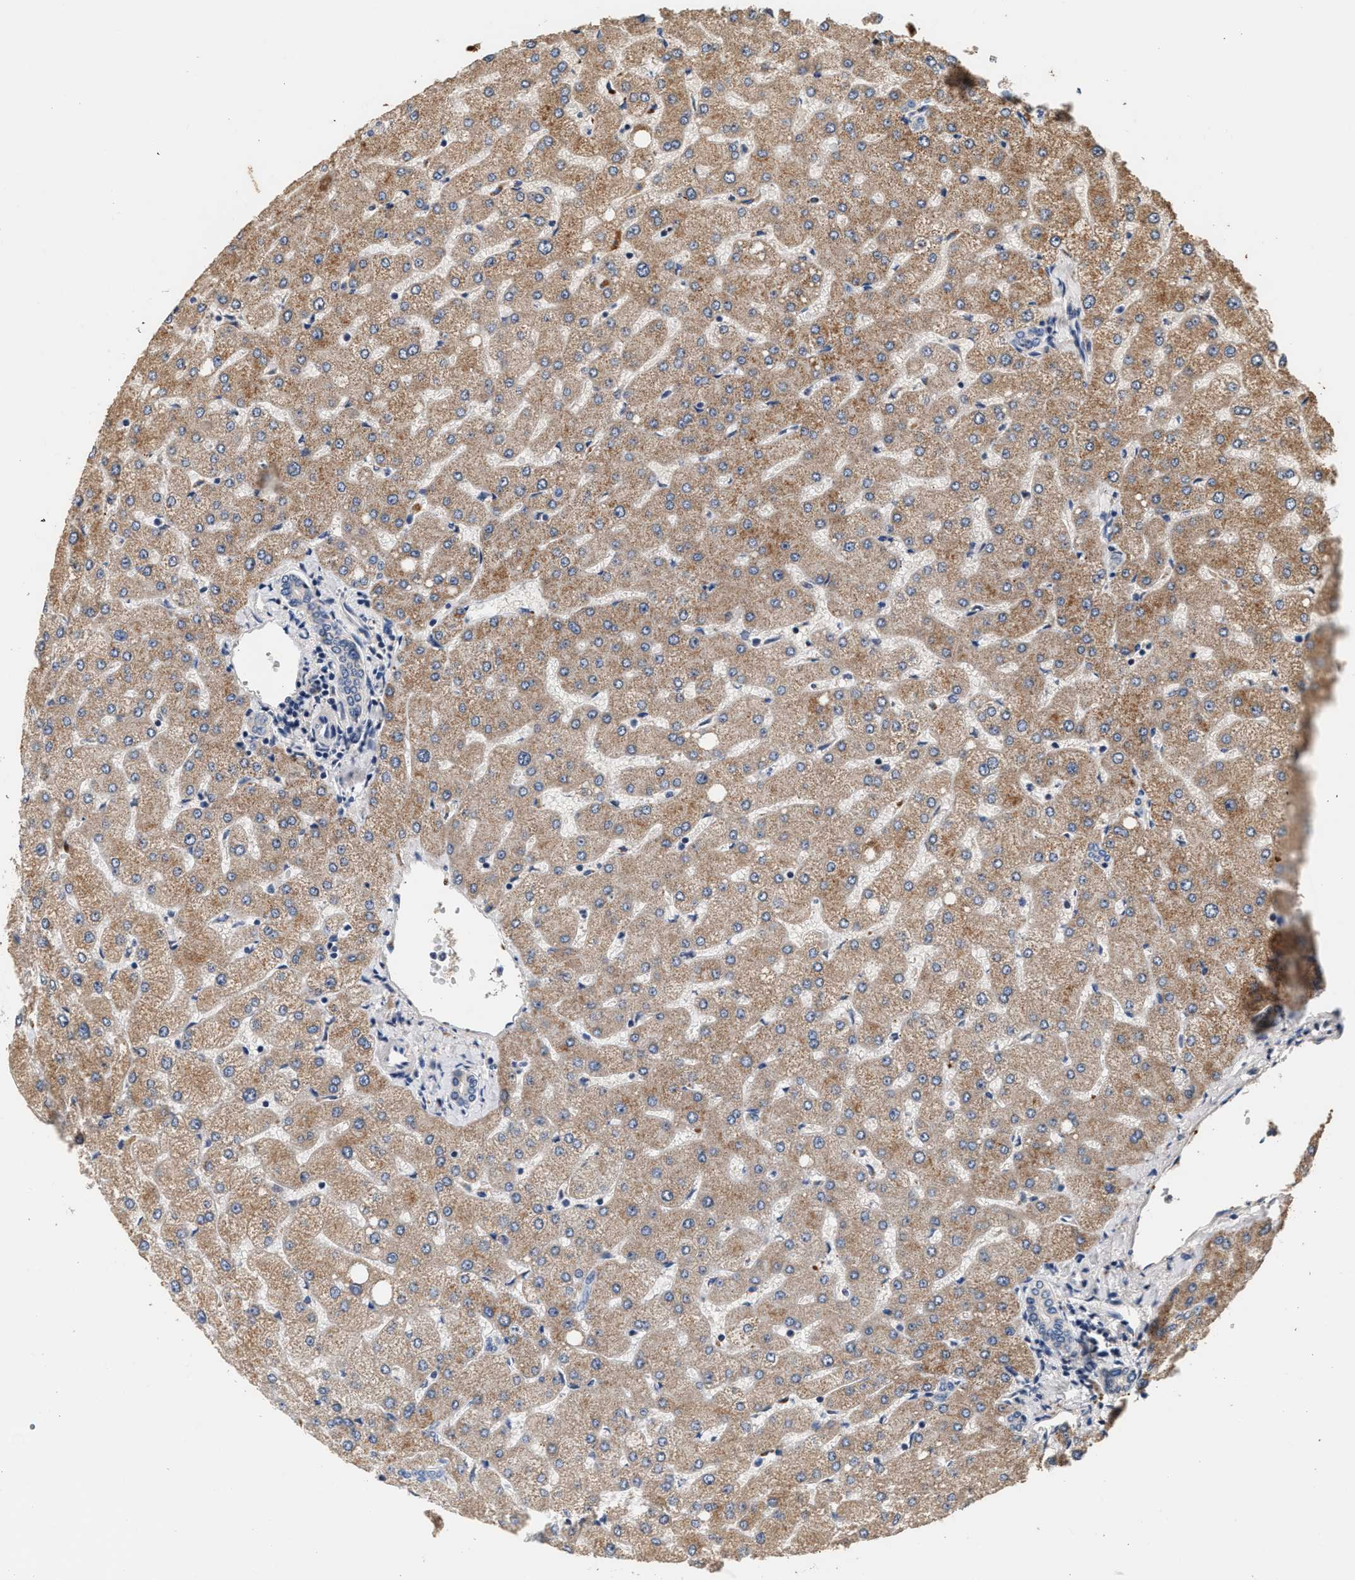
{"staining": {"intensity": "negative", "quantity": "none", "location": "none"}, "tissue": "liver", "cell_type": "Cholangiocytes", "image_type": "normal", "snomed": [{"axis": "morphology", "description": "Normal tissue, NOS"}, {"axis": "topography", "description": "Liver"}], "caption": "IHC micrograph of unremarkable liver: liver stained with DAB (3,3'-diaminobenzidine) shows no significant protein positivity in cholangiocytes.", "gene": "PTGR3", "patient": {"sex": "female", "age": 54}}